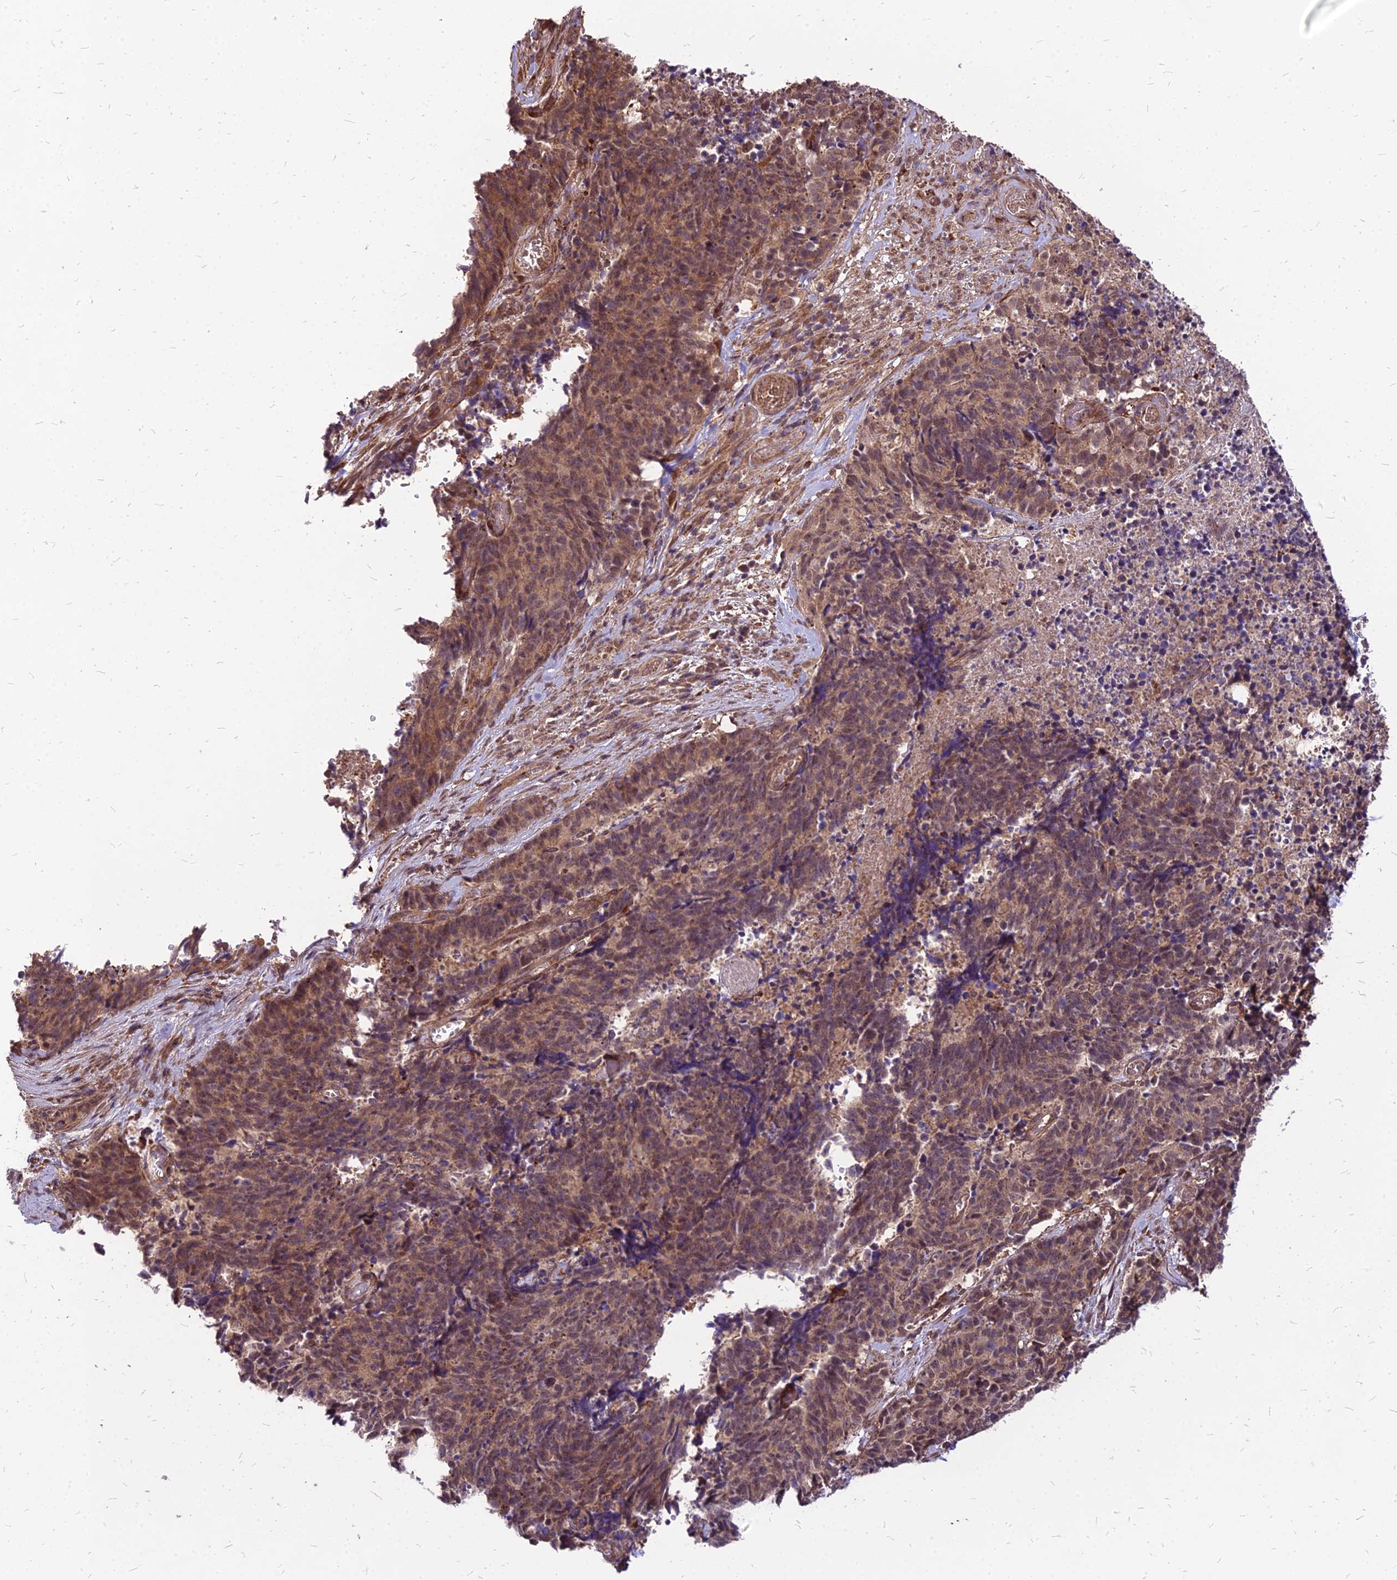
{"staining": {"intensity": "moderate", "quantity": ">75%", "location": "cytoplasmic/membranous"}, "tissue": "cervical cancer", "cell_type": "Tumor cells", "image_type": "cancer", "snomed": [{"axis": "morphology", "description": "Squamous cell carcinoma, NOS"}, {"axis": "topography", "description": "Cervix"}], "caption": "This is a micrograph of immunohistochemistry staining of squamous cell carcinoma (cervical), which shows moderate positivity in the cytoplasmic/membranous of tumor cells.", "gene": "APBA3", "patient": {"sex": "female", "age": 29}}